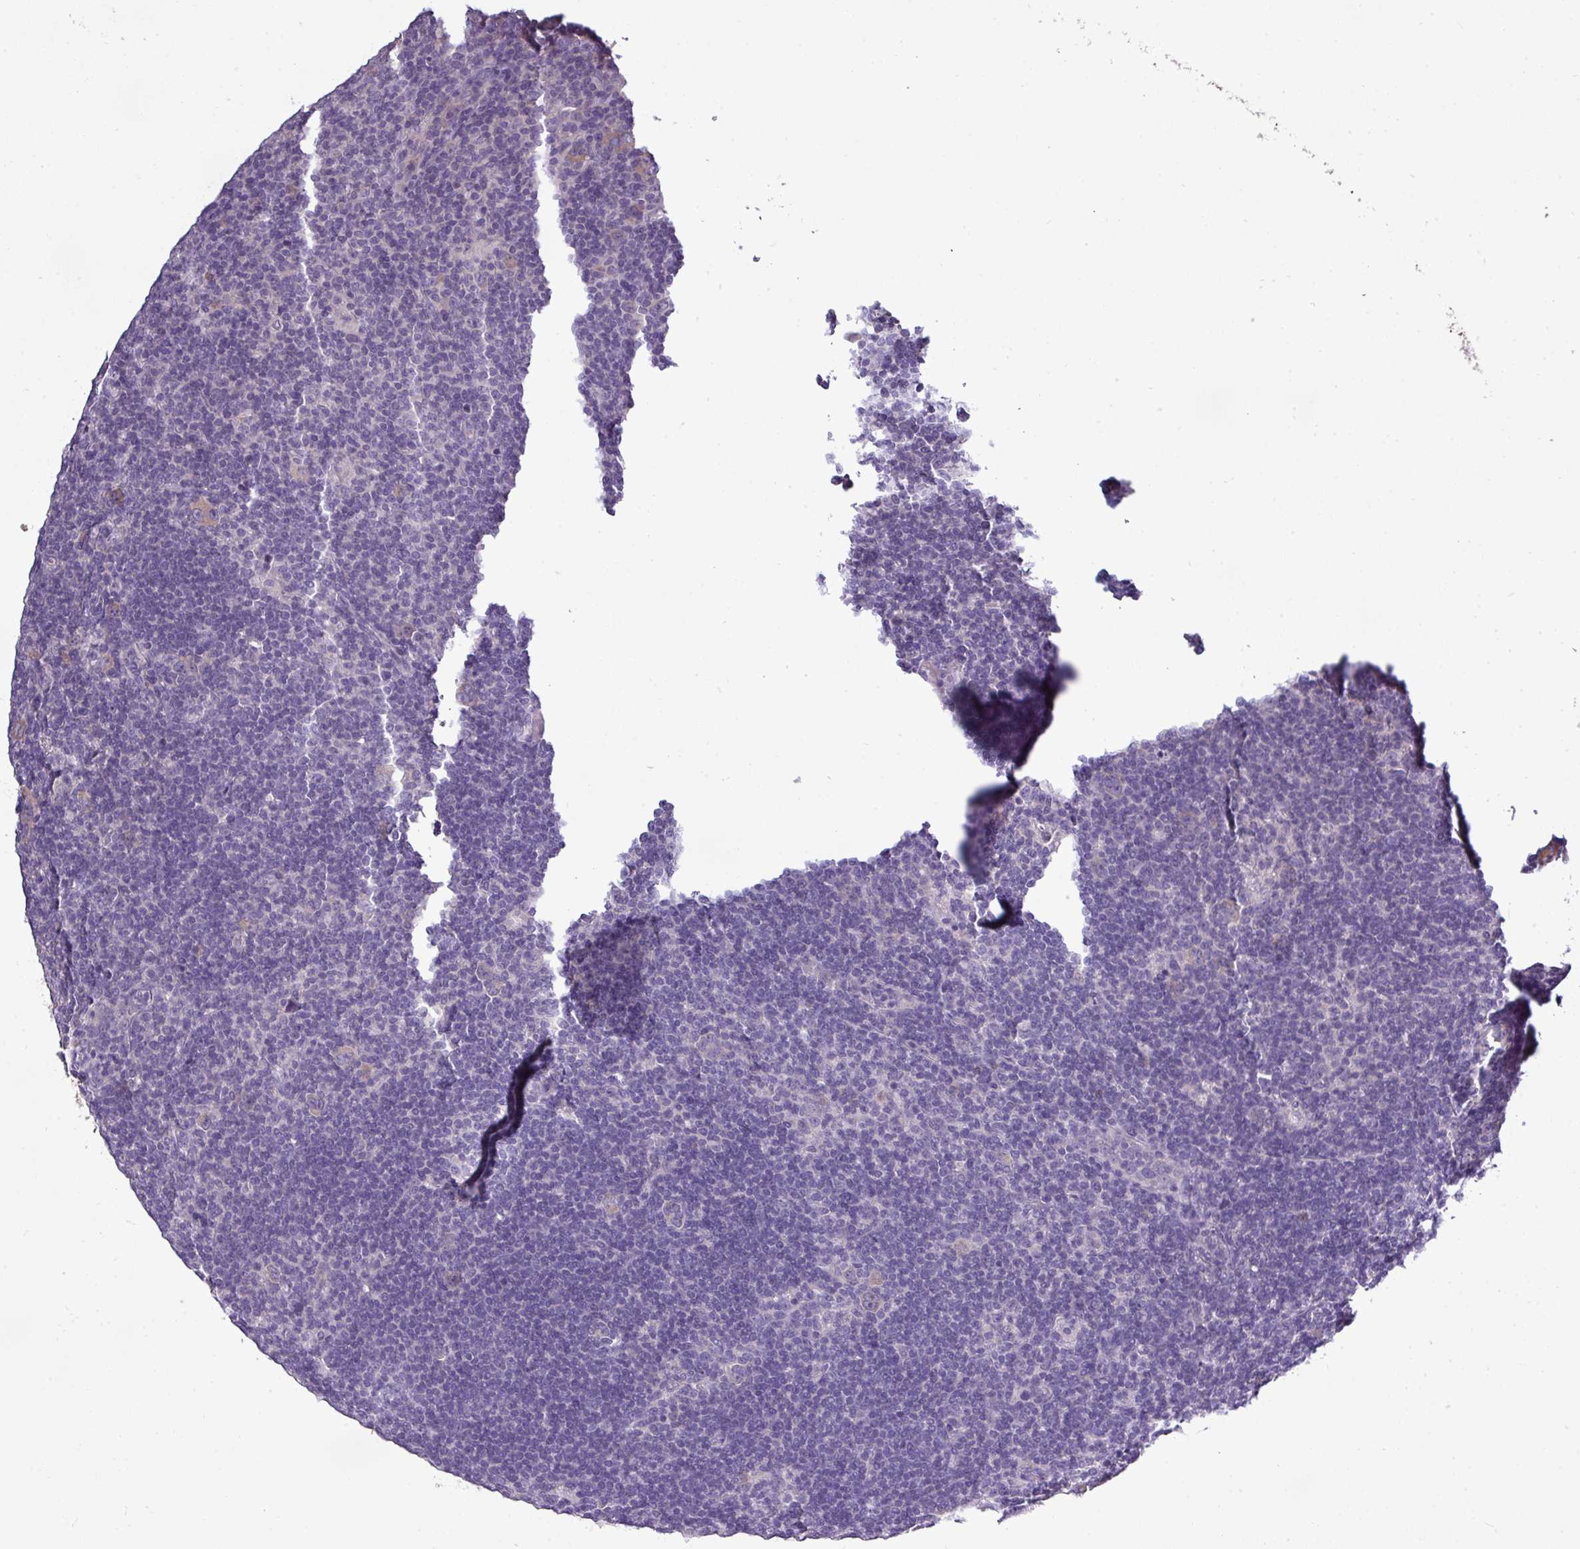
{"staining": {"intensity": "negative", "quantity": "none", "location": "none"}, "tissue": "lymphoma", "cell_type": "Tumor cells", "image_type": "cancer", "snomed": [{"axis": "morphology", "description": "Hodgkin's disease, NOS"}, {"axis": "topography", "description": "Lymph node"}], "caption": "This is an immunohistochemistry (IHC) micrograph of lymphoma. There is no expression in tumor cells.", "gene": "DNAAF9", "patient": {"sex": "female", "age": 57}}